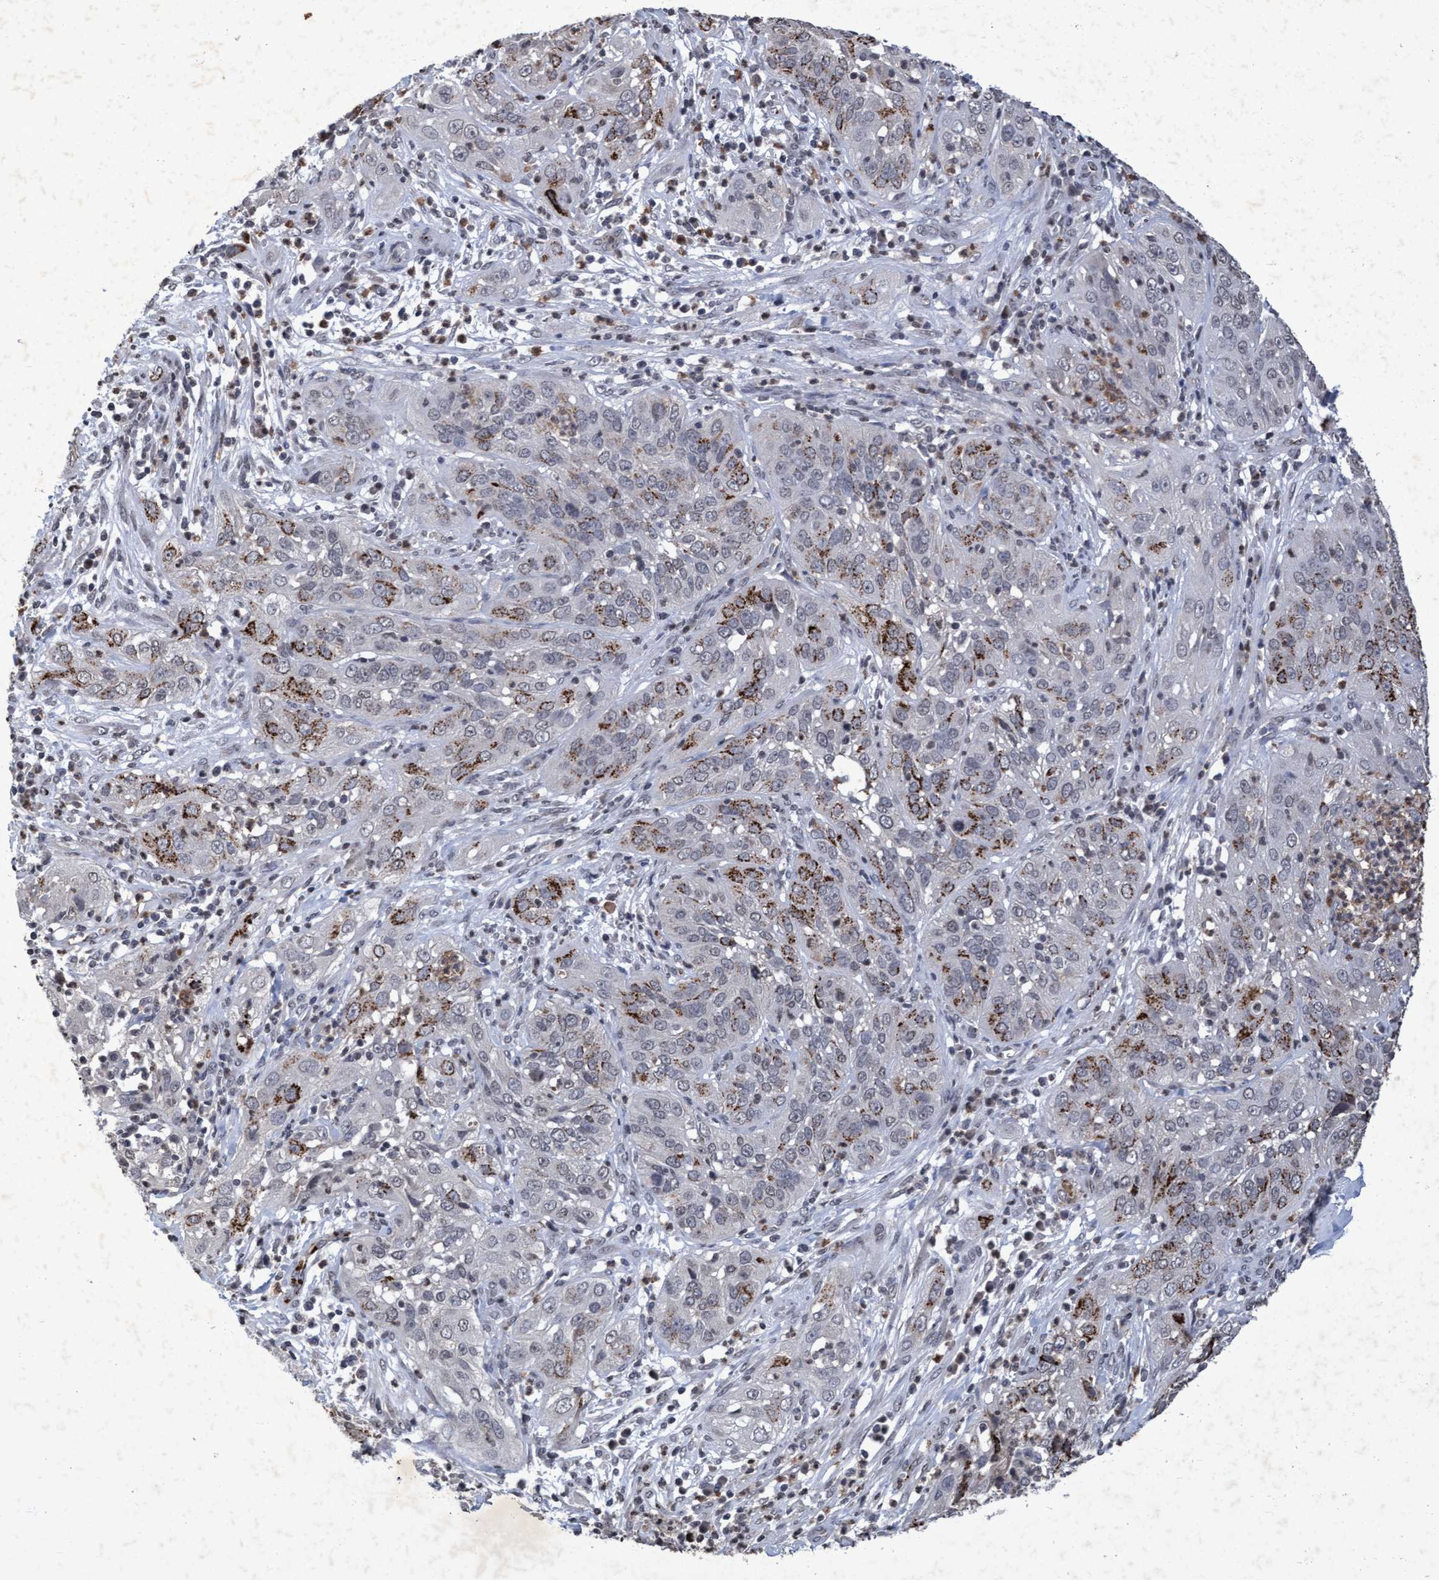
{"staining": {"intensity": "strong", "quantity": "<25%", "location": "cytoplasmic/membranous"}, "tissue": "cervical cancer", "cell_type": "Tumor cells", "image_type": "cancer", "snomed": [{"axis": "morphology", "description": "Squamous cell carcinoma, NOS"}, {"axis": "topography", "description": "Cervix"}], "caption": "Strong cytoplasmic/membranous staining for a protein is identified in approximately <25% of tumor cells of cervical squamous cell carcinoma using immunohistochemistry (IHC).", "gene": "GALC", "patient": {"sex": "female", "age": 32}}